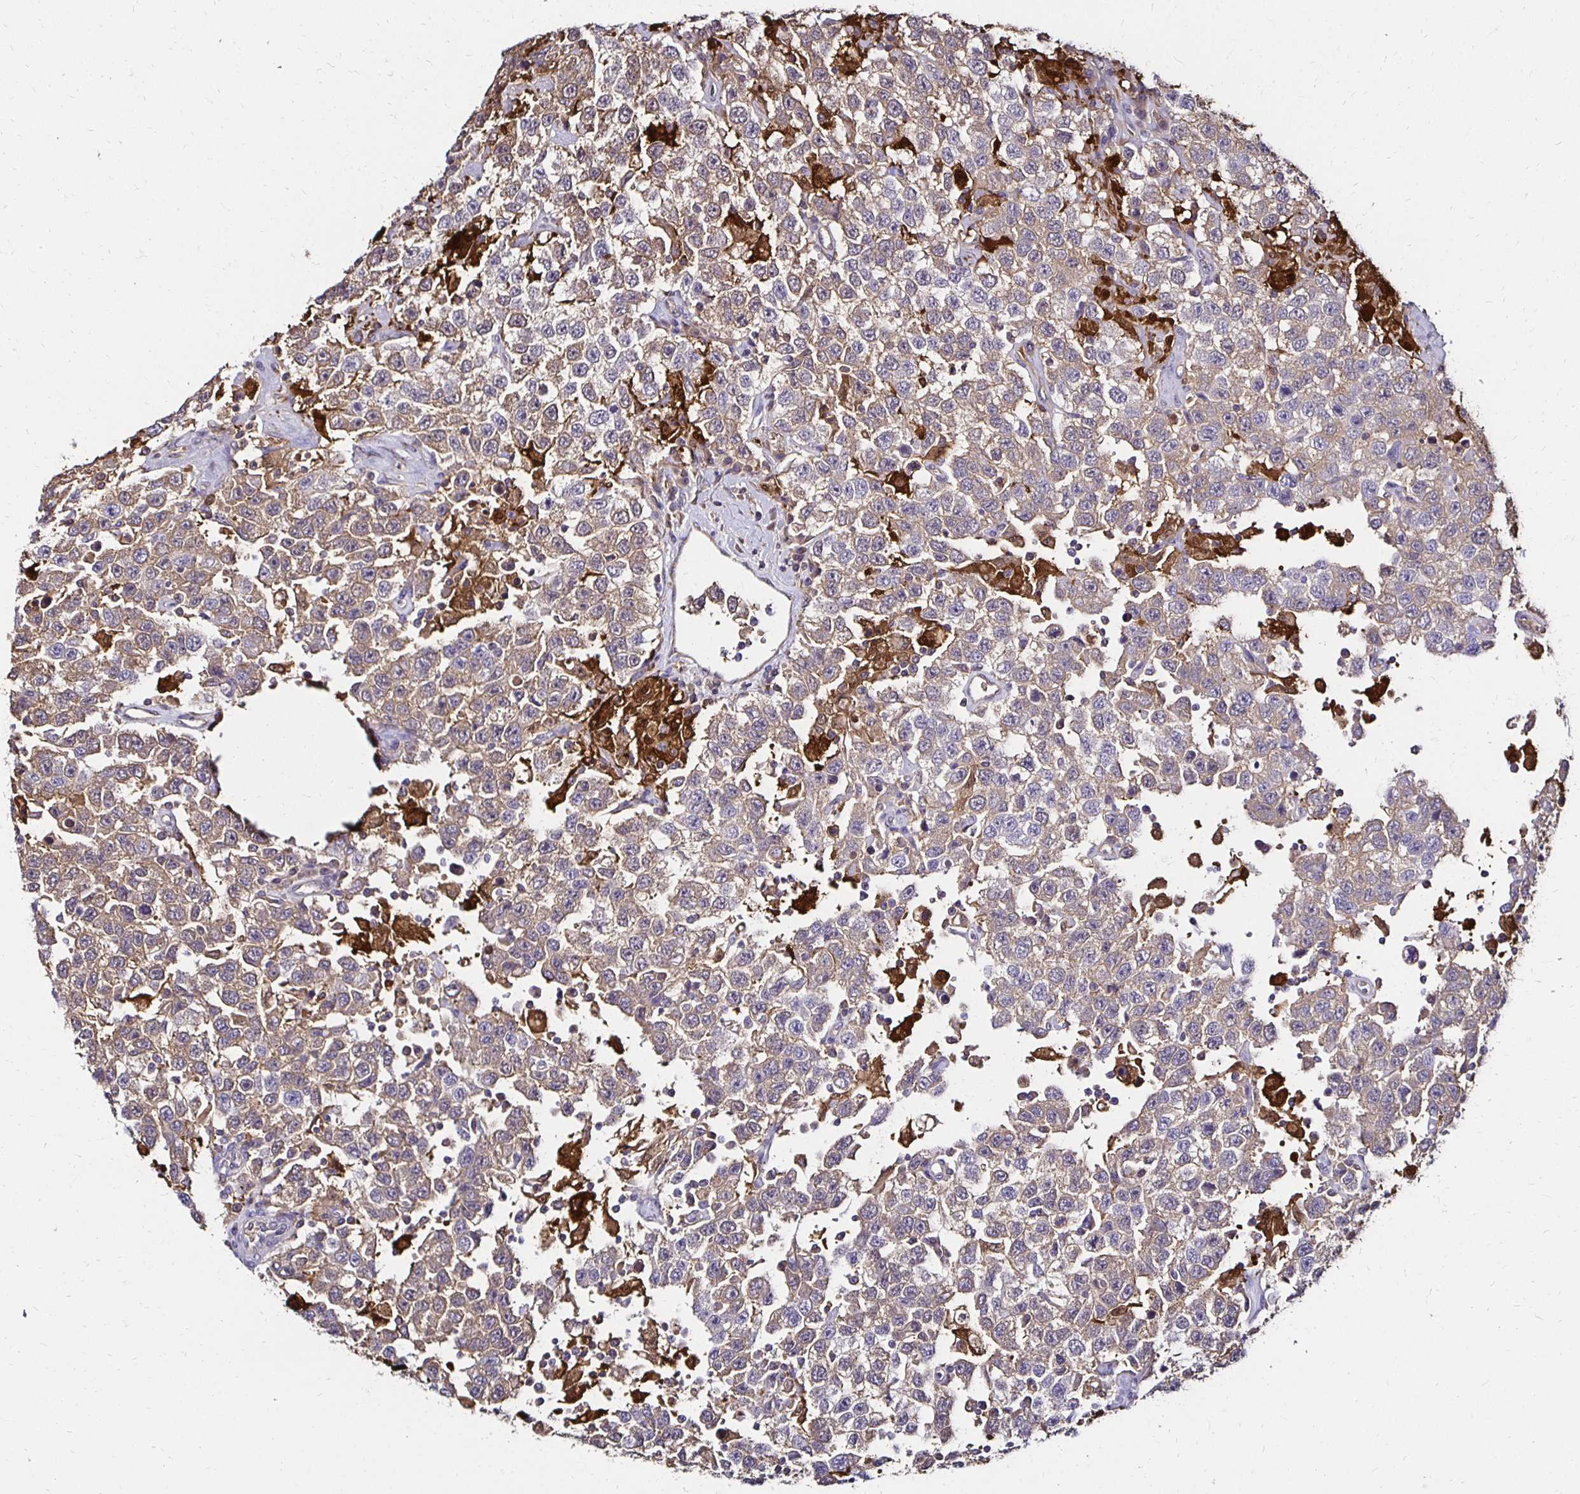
{"staining": {"intensity": "weak", "quantity": ">75%", "location": "cytoplasmic/membranous"}, "tissue": "testis cancer", "cell_type": "Tumor cells", "image_type": "cancer", "snomed": [{"axis": "morphology", "description": "Seminoma, NOS"}, {"axis": "topography", "description": "Testis"}], "caption": "High-magnification brightfield microscopy of testis cancer (seminoma) stained with DAB (brown) and counterstained with hematoxylin (blue). tumor cells exhibit weak cytoplasmic/membranous expression is appreciated in about>75% of cells.", "gene": "TXN", "patient": {"sex": "male", "age": 41}}